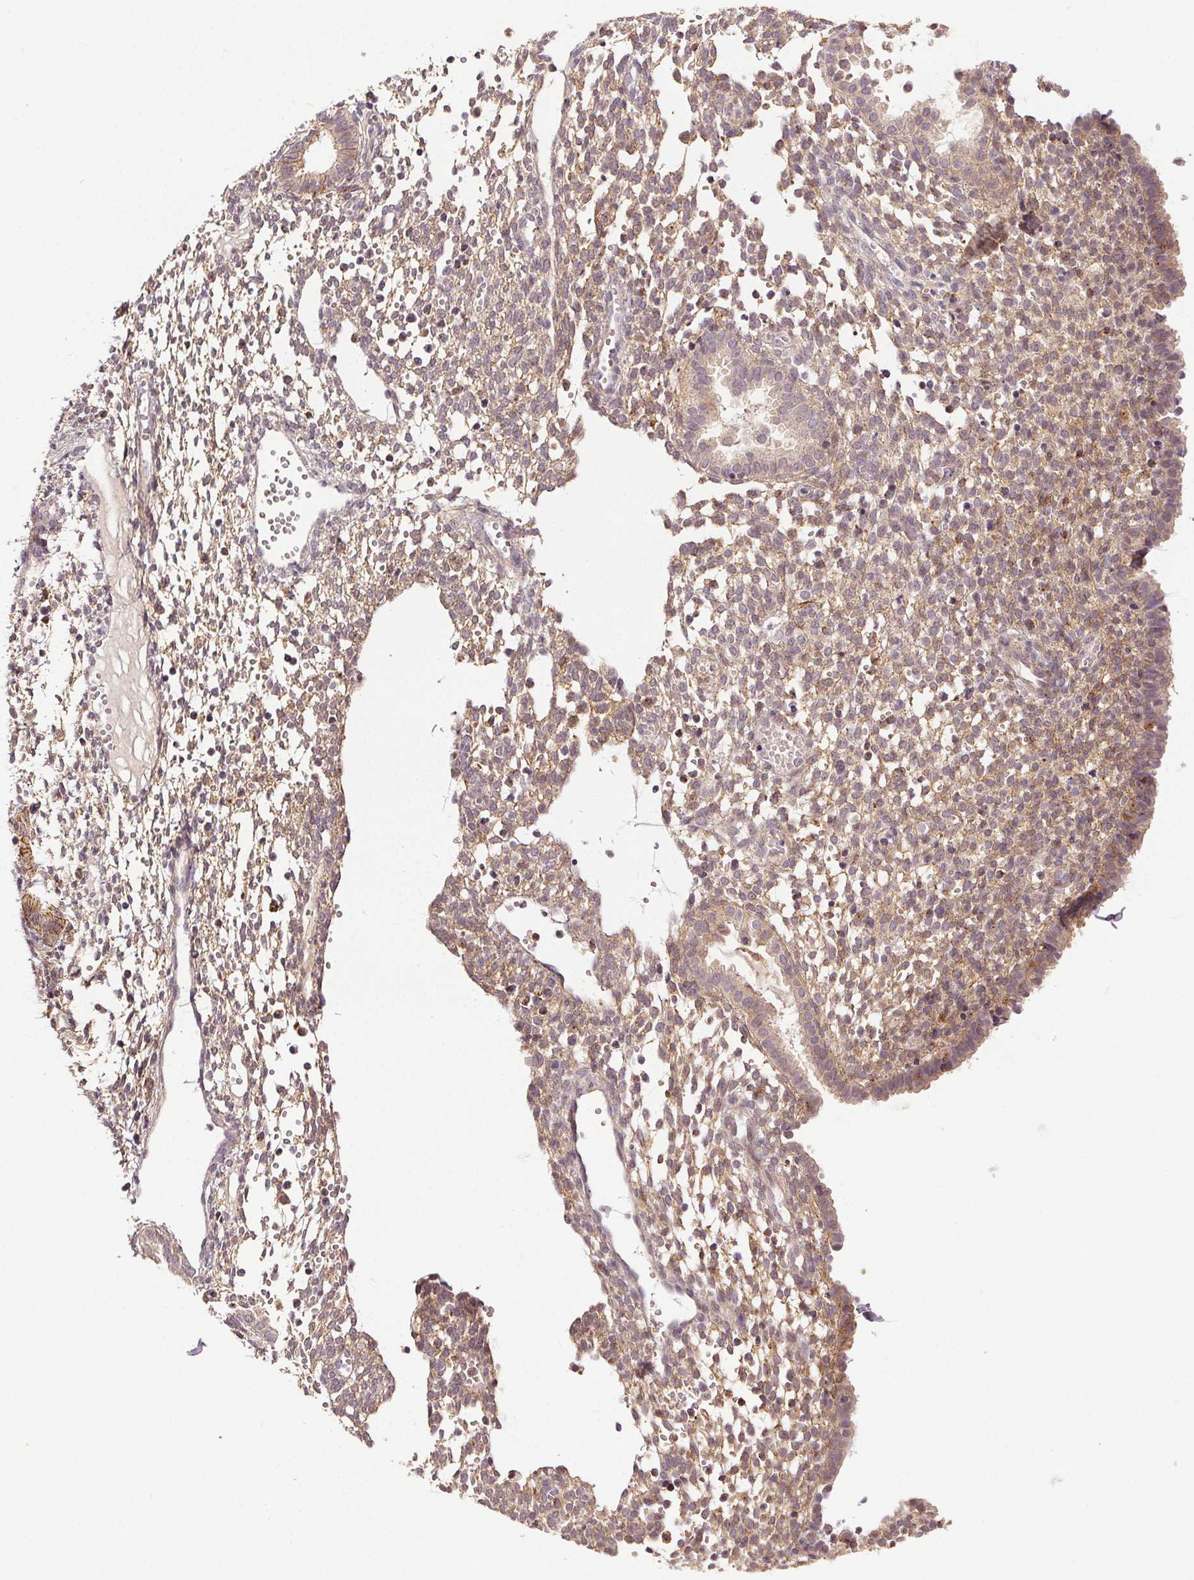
{"staining": {"intensity": "weak", "quantity": "<25%", "location": "cytoplasmic/membranous"}, "tissue": "endometrium", "cell_type": "Cells in endometrial stroma", "image_type": "normal", "snomed": [{"axis": "morphology", "description": "Normal tissue, NOS"}, {"axis": "topography", "description": "Endometrium"}], "caption": "Cells in endometrial stroma show no significant protein expression in normal endometrium. (Immunohistochemistry, brightfield microscopy, high magnification).", "gene": "EPHB3", "patient": {"sex": "female", "age": 36}}